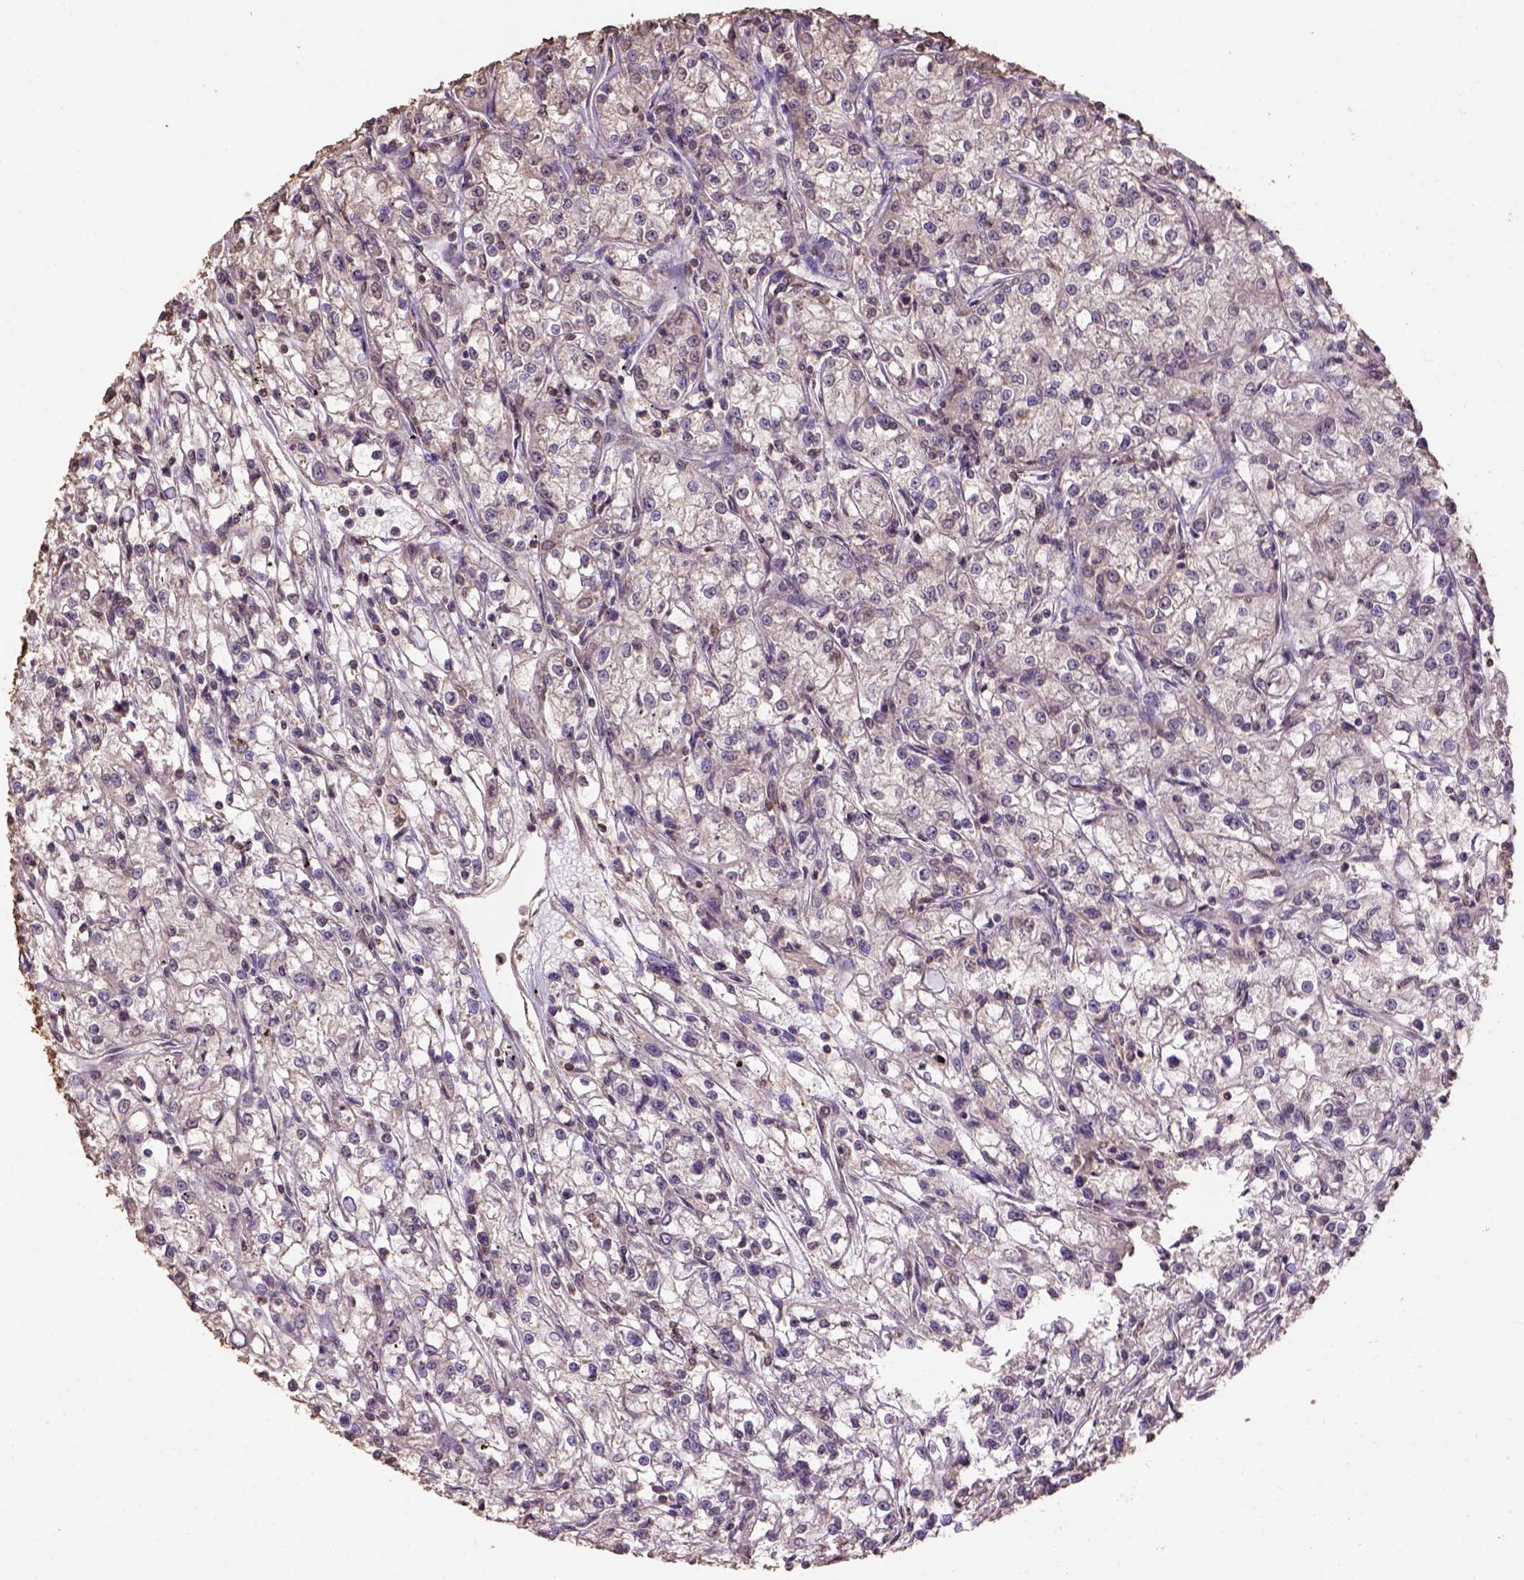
{"staining": {"intensity": "negative", "quantity": "none", "location": "none"}, "tissue": "renal cancer", "cell_type": "Tumor cells", "image_type": "cancer", "snomed": [{"axis": "morphology", "description": "Adenocarcinoma, NOS"}, {"axis": "topography", "description": "Kidney"}], "caption": "Tumor cells are negative for protein expression in human adenocarcinoma (renal).", "gene": "CSTF2T", "patient": {"sex": "female", "age": 59}}